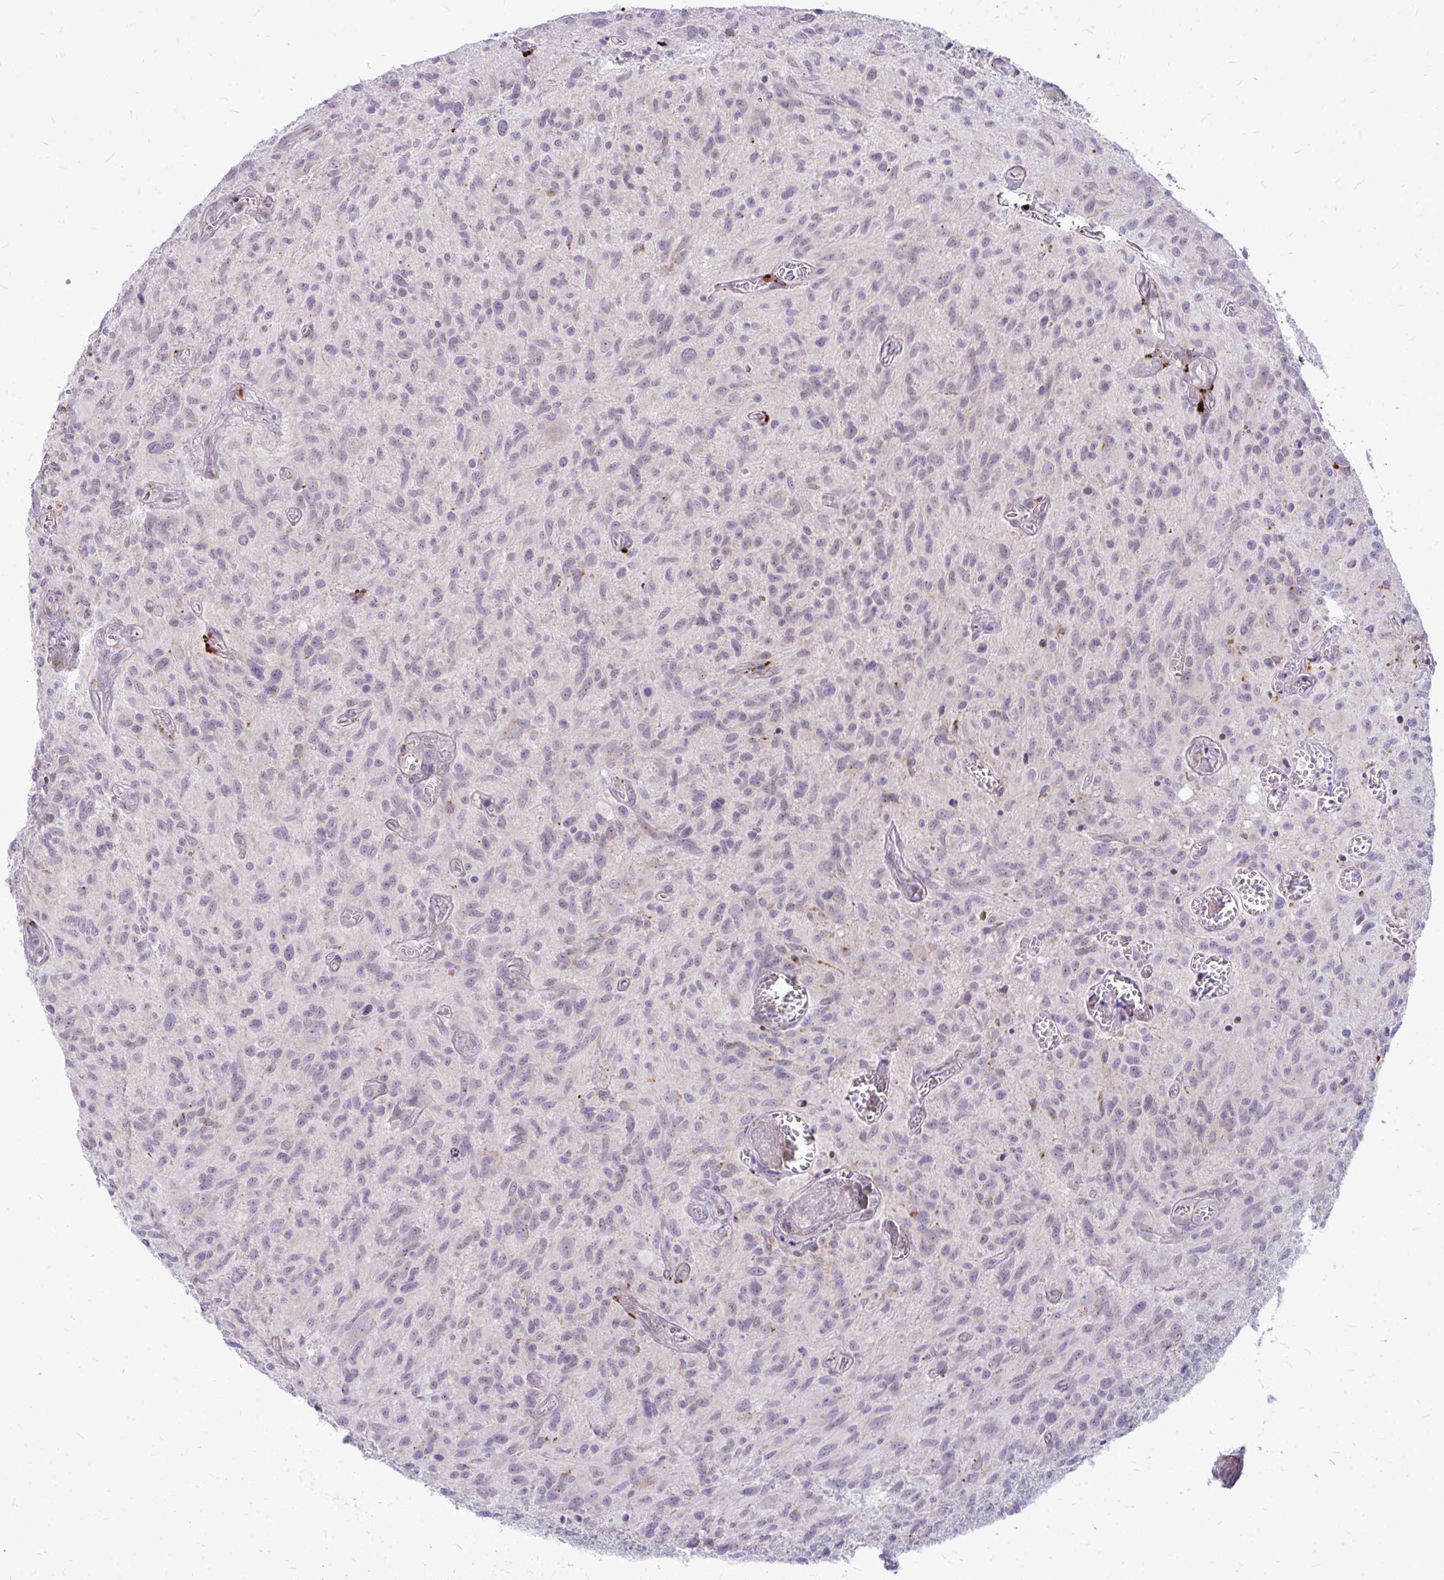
{"staining": {"intensity": "negative", "quantity": "none", "location": "none"}, "tissue": "glioma", "cell_type": "Tumor cells", "image_type": "cancer", "snomed": [{"axis": "morphology", "description": "Glioma, malignant, High grade"}, {"axis": "topography", "description": "Brain"}], "caption": "The image reveals no significant positivity in tumor cells of glioma. (Immunohistochemistry (ihc), brightfield microscopy, high magnification).", "gene": "ZSCAN25", "patient": {"sex": "male", "age": 75}}